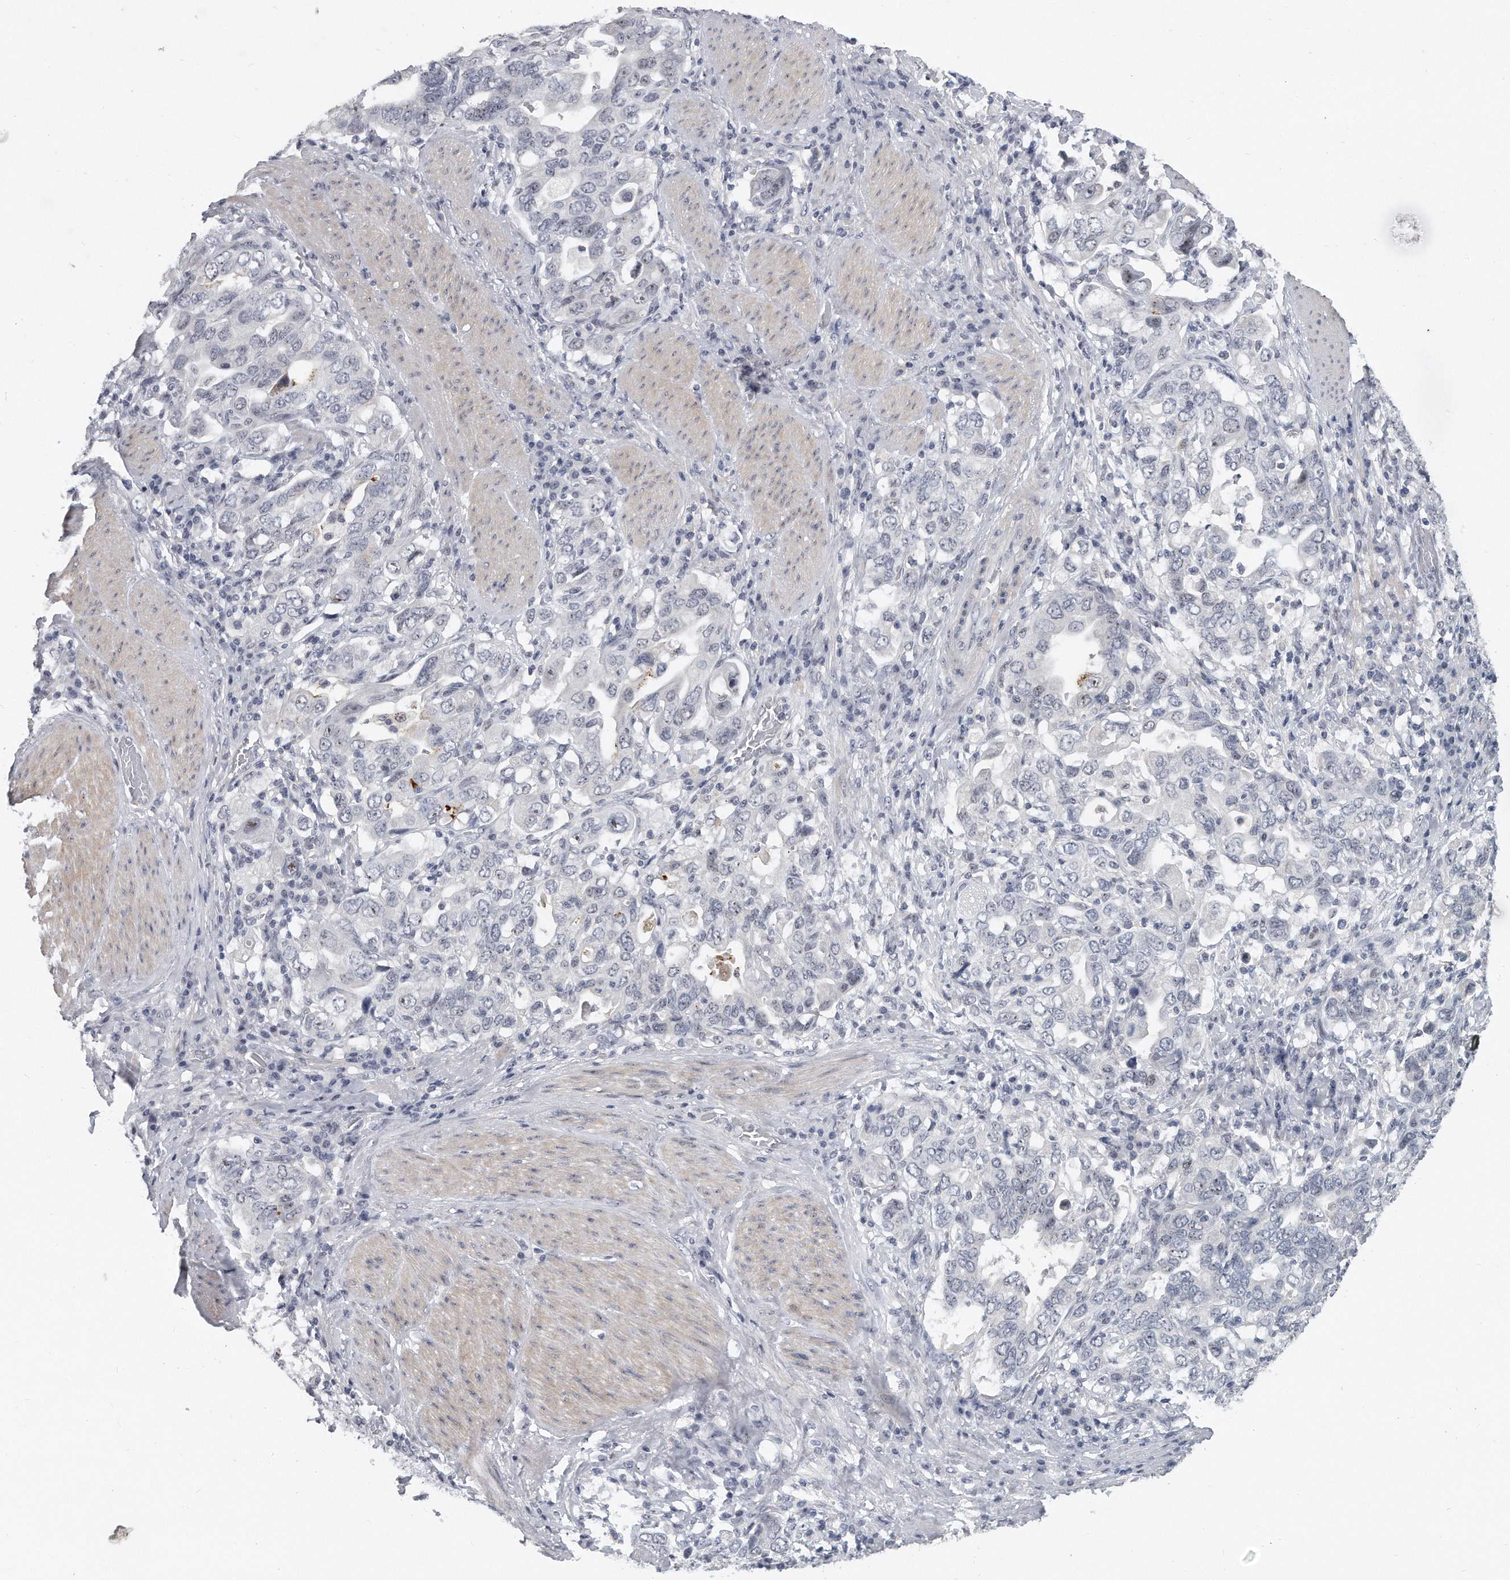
{"staining": {"intensity": "negative", "quantity": "none", "location": "none"}, "tissue": "stomach cancer", "cell_type": "Tumor cells", "image_type": "cancer", "snomed": [{"axis": "morphology", "description": "Adenocarcinoma, NOS"}, {"axis": "topography", "description": "Stomach, upper"}], "caption": "There is no significant positivity in tumor cells of adenocarcinoma (stomach).", "gene": "TFCP2L1", "patient": {"sex": "male", "age": 62}}